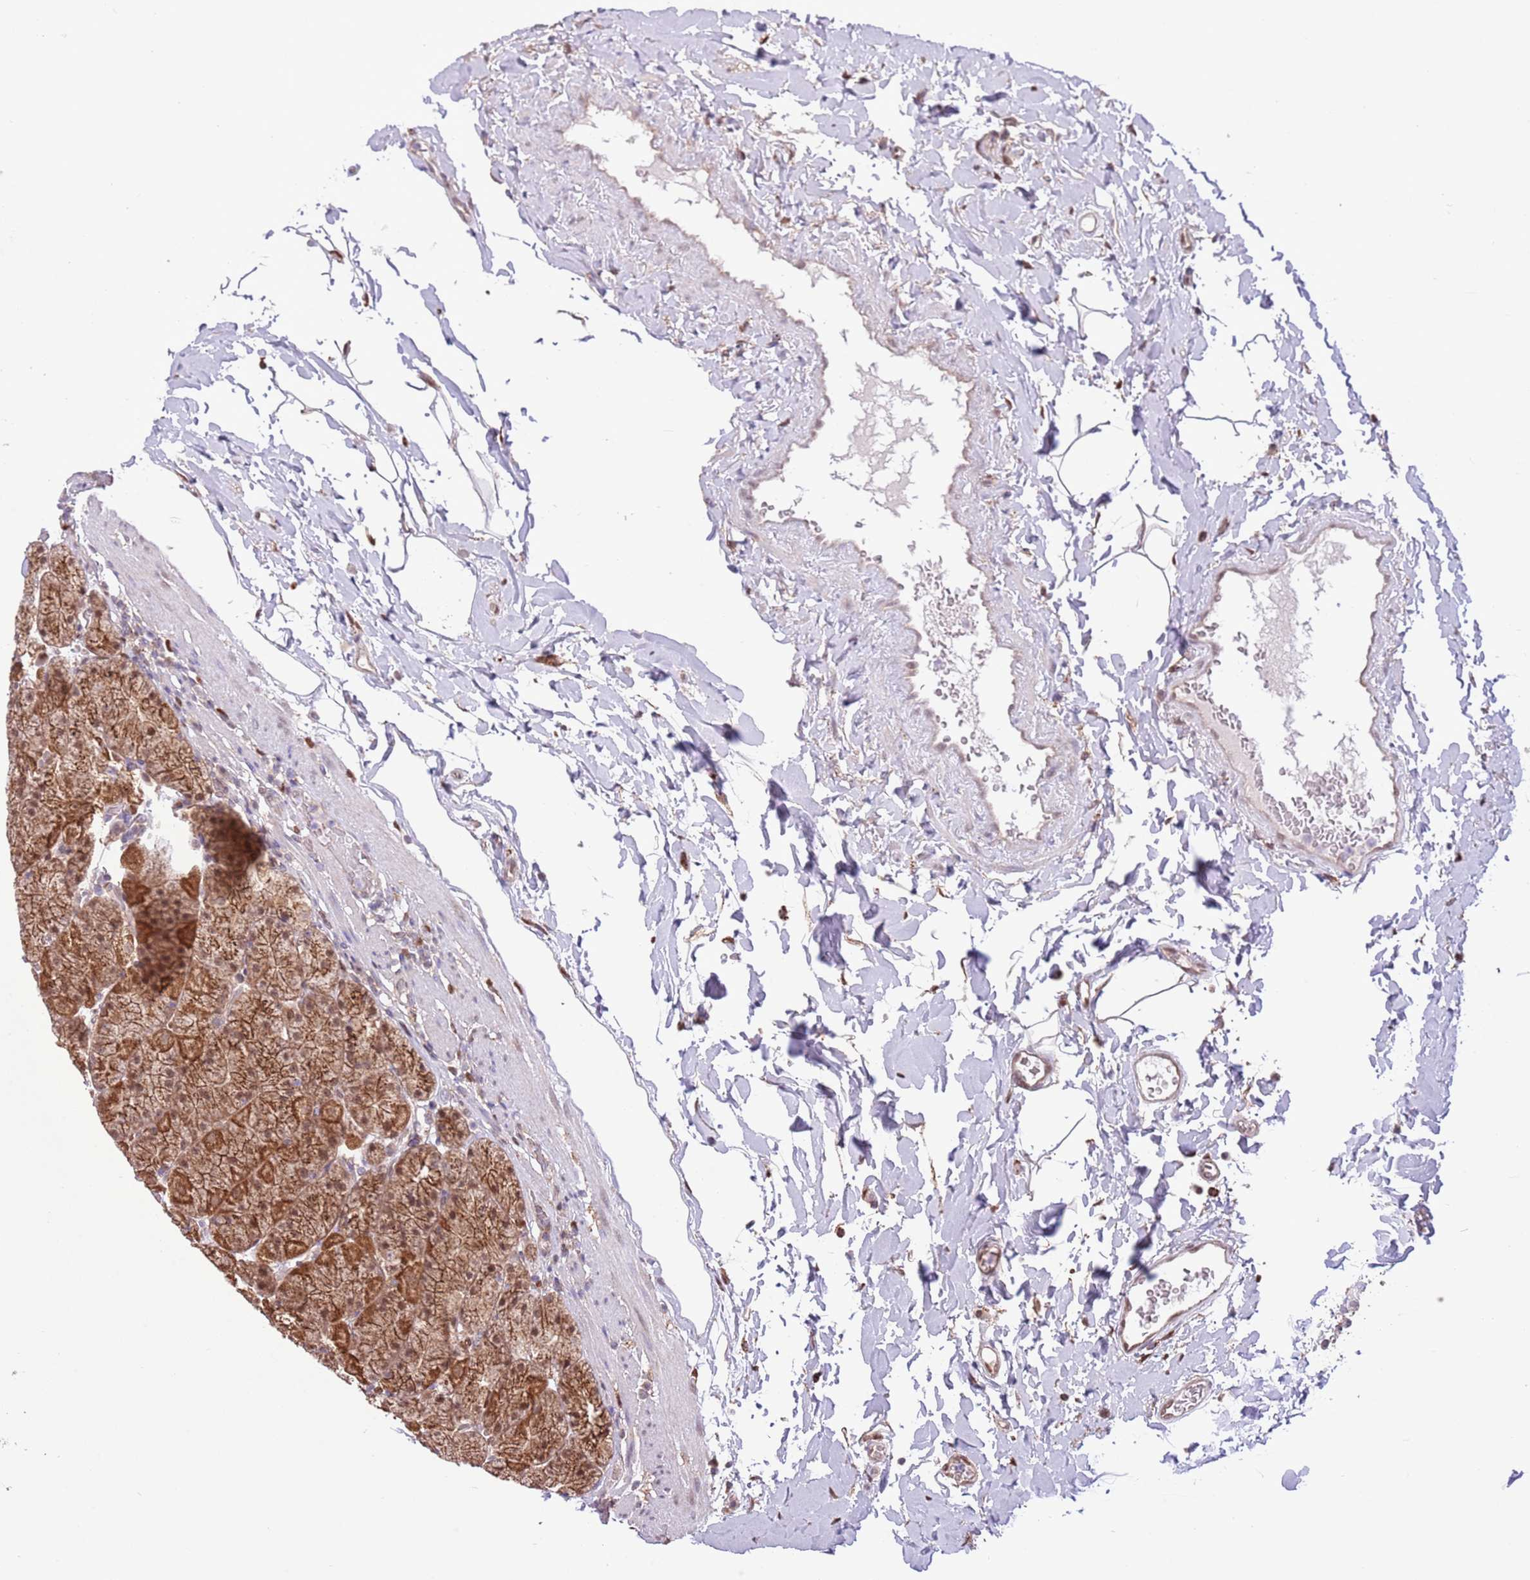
{"staining": {"intensity": "strong", "quantity": ">75%", "location": "cytoplasmic/membranous"}, "tissue": "stomach", "cell_type": "Glandular cells", "image_type": "normal", "snomed": [{"axis": "morphology", "description": "Normal tissue, NOS"}, {"axis": "topography", "description": "Stomach, upper"}, {"axis": "topography", "description": "Stomach, lower"}], "caption": "Protein staining of benign stomach shows strong cytoplasmic/membranous staining in about >75% of glandular cells. (IHC, brightfield microscopy, high magnification).", "gene": "ARL2BP", "patient": {"sex": "male", "age": 67}}